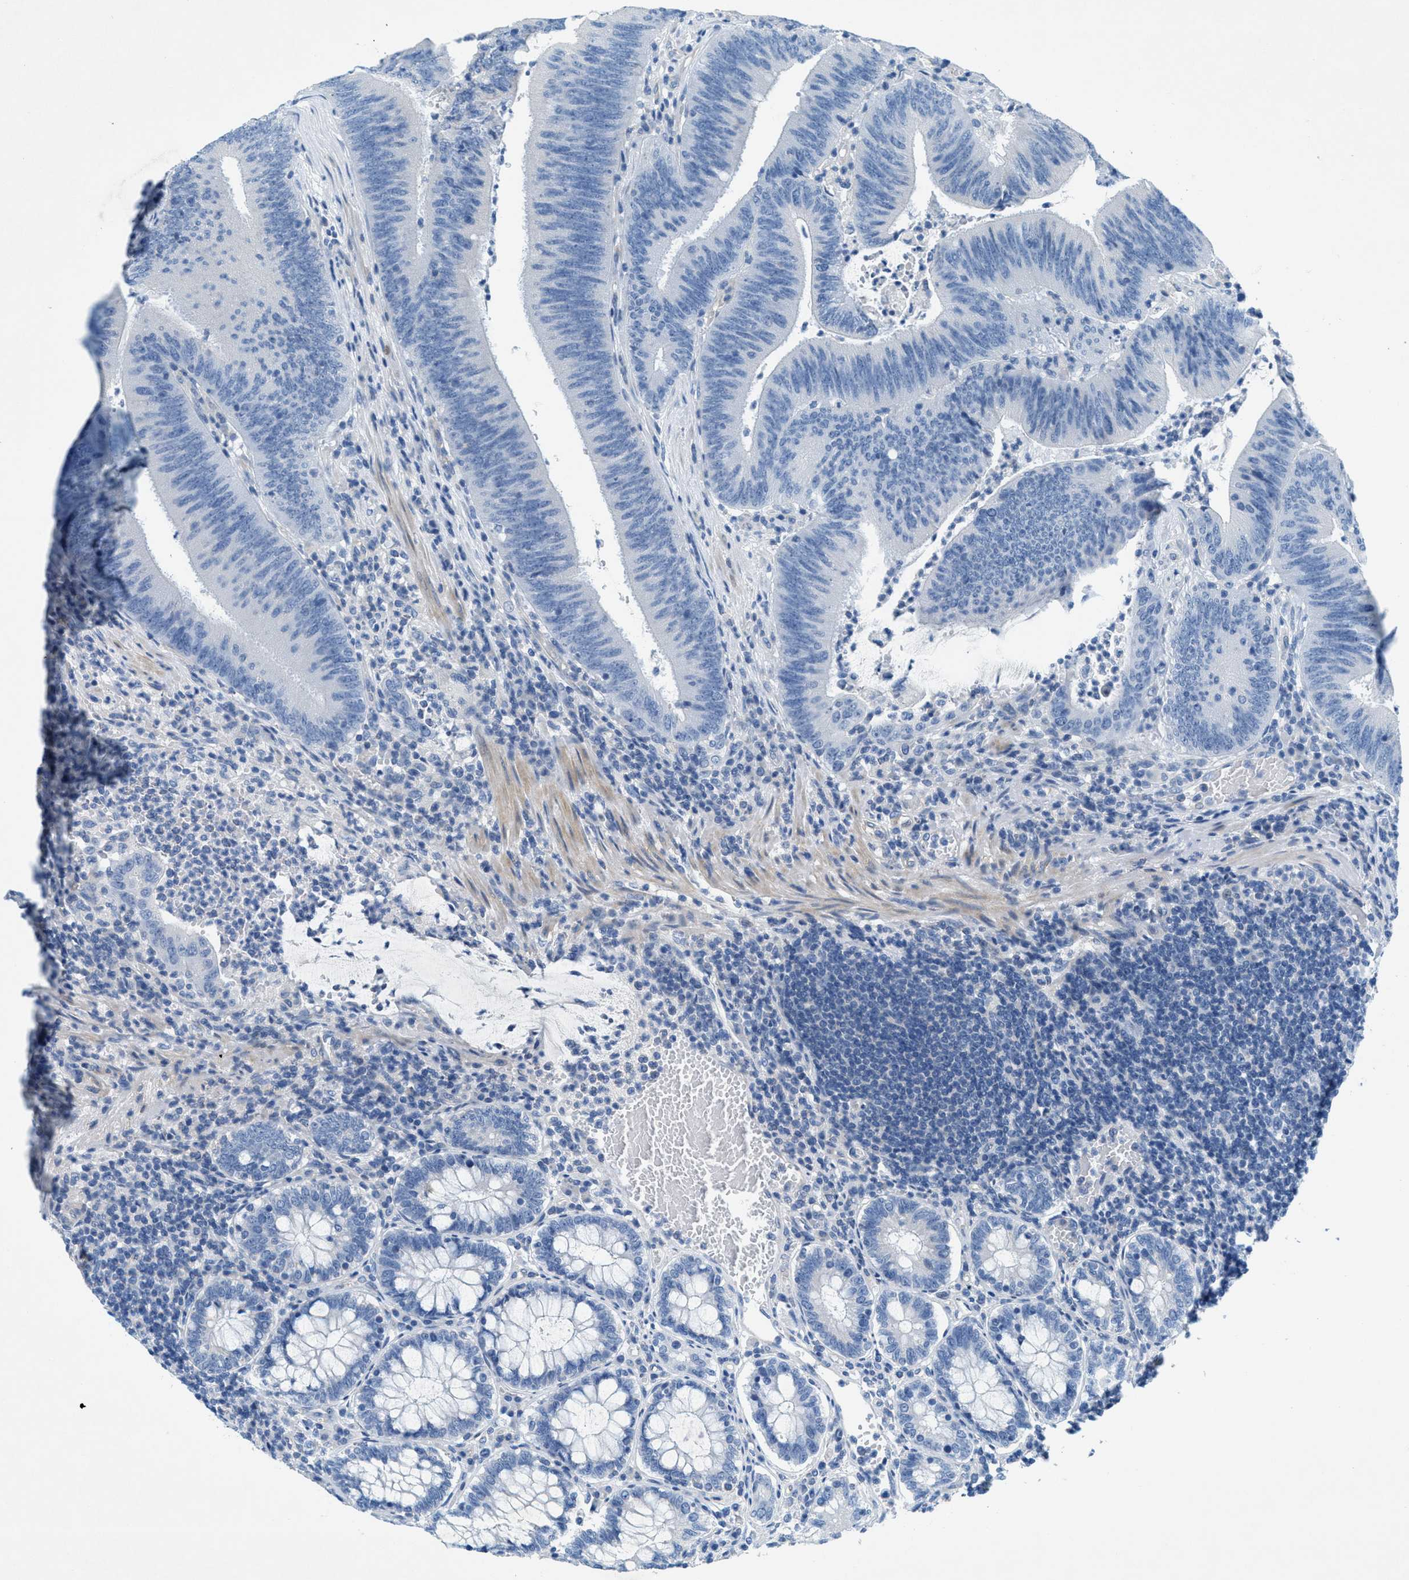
{"staining": {"intensity": "negative", "quantity": "none", "location": "none"}, "tissue": "colorectal cancer", "cell_type": "Tumor cells", "image_type": "cancer", "snomed": [{"axis": "morphology", "description": "Normal tissue, NOS"}, {"axis": "morphology", "description": "Adenocarcinoma, NOS"}, {"axis": "topography", "description": "Rectum"}], "caption": "Colorectal adenocarcinoma was stained to show a protein in brown. There is no significant positivity in tumor cells.", "gene": "GALNT17", "patient": {"sex": "female", "age": 66}}